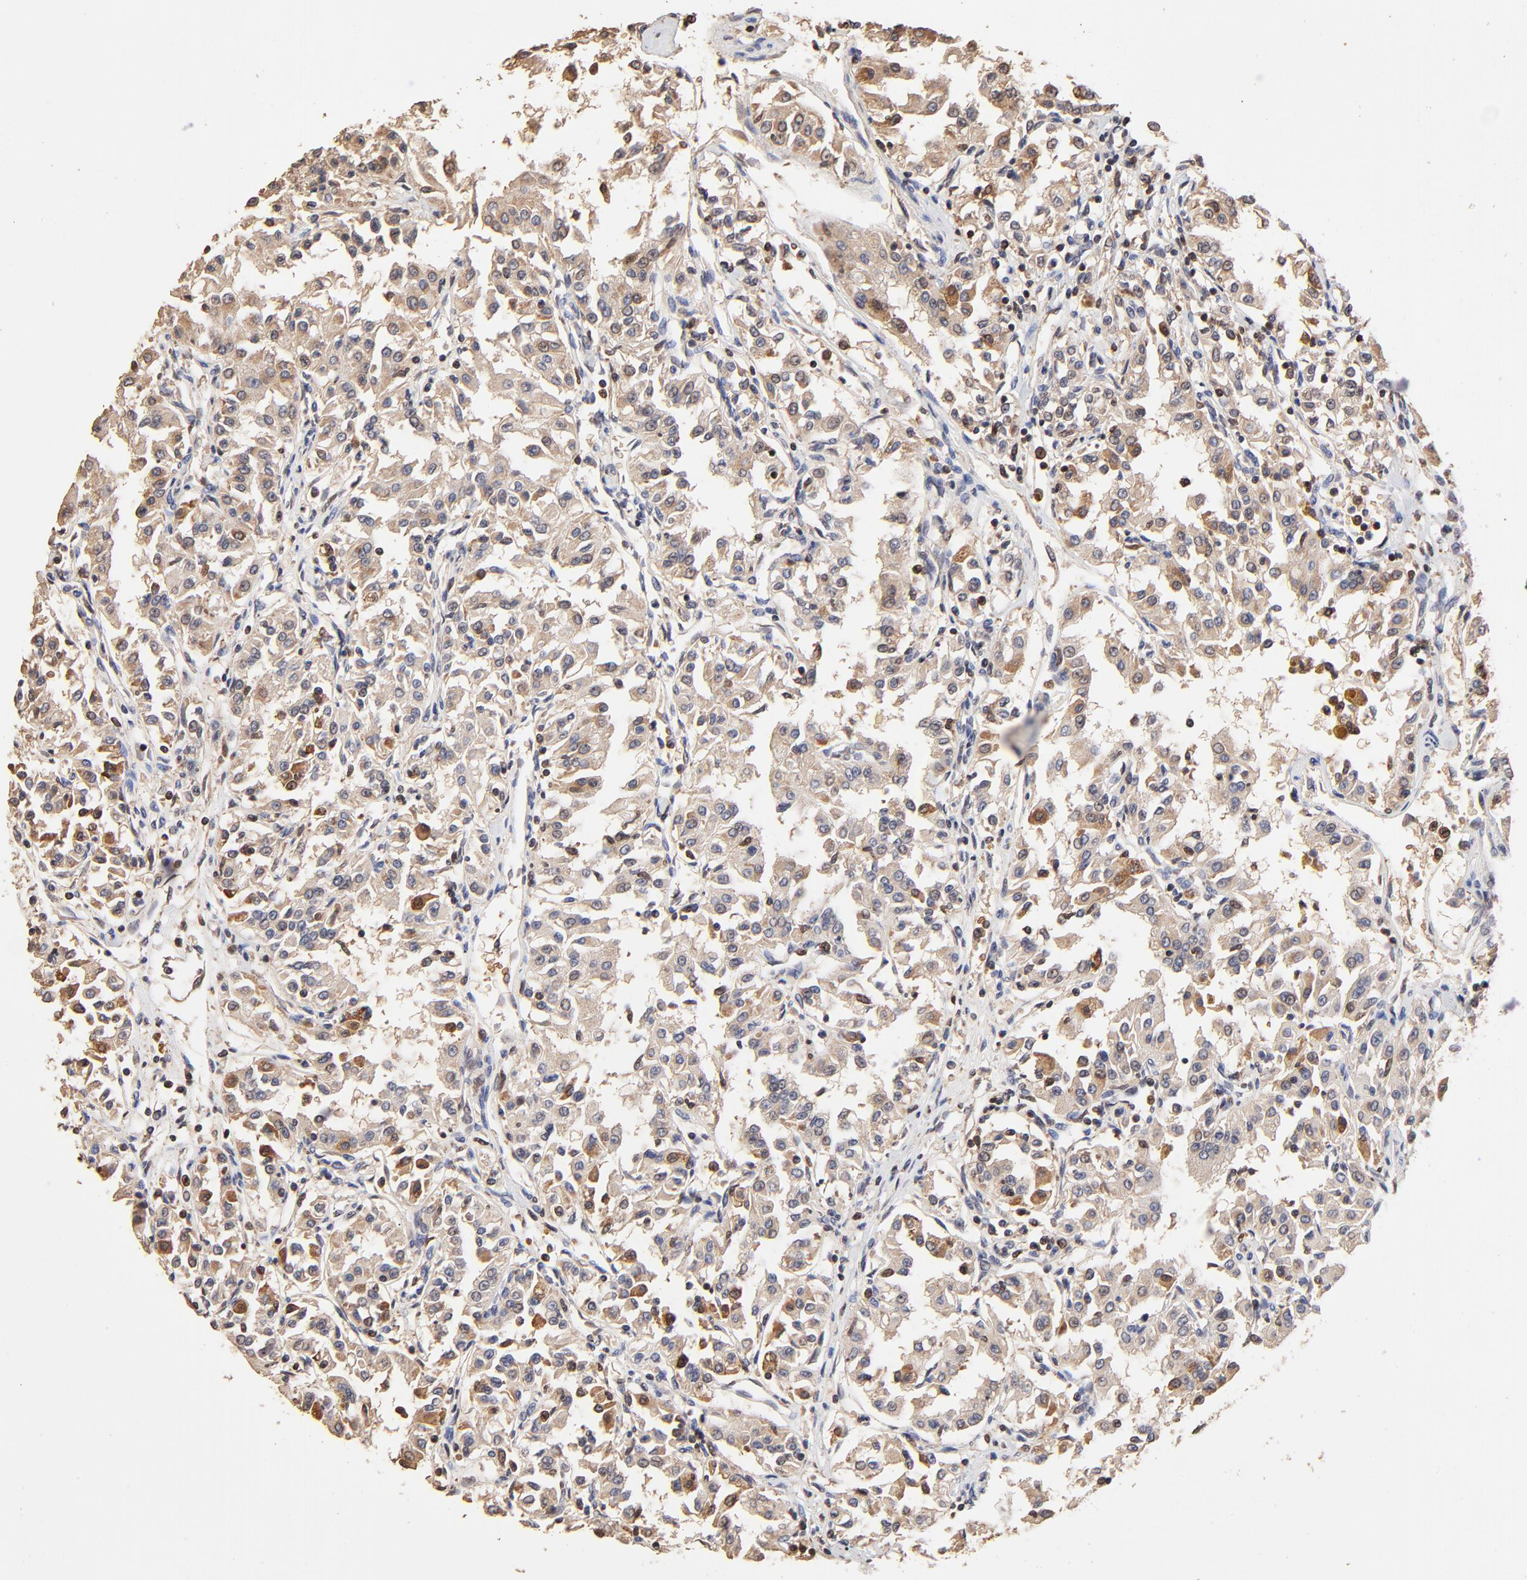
{"staining": {"intensity": "weak", "quantity": ">75%", "location": "cytoplasmic/membranous"}, "tissue": "renal cancer", "cell_type": "Tumor cells", "image_type": "cancer", "snomed": [{"axis": "morphology", "description": "Adenocarcinoma, NOS"}, {"axis": "topography", "description": "Kidney"}], "caption": "The image reveals staining of renal cancer, revealing weak cytoplasmic/membranous protein positivity (brown color) within tumor cells.", "gene": "CASP1", "patient": {"sex": "male", "age": 78}}